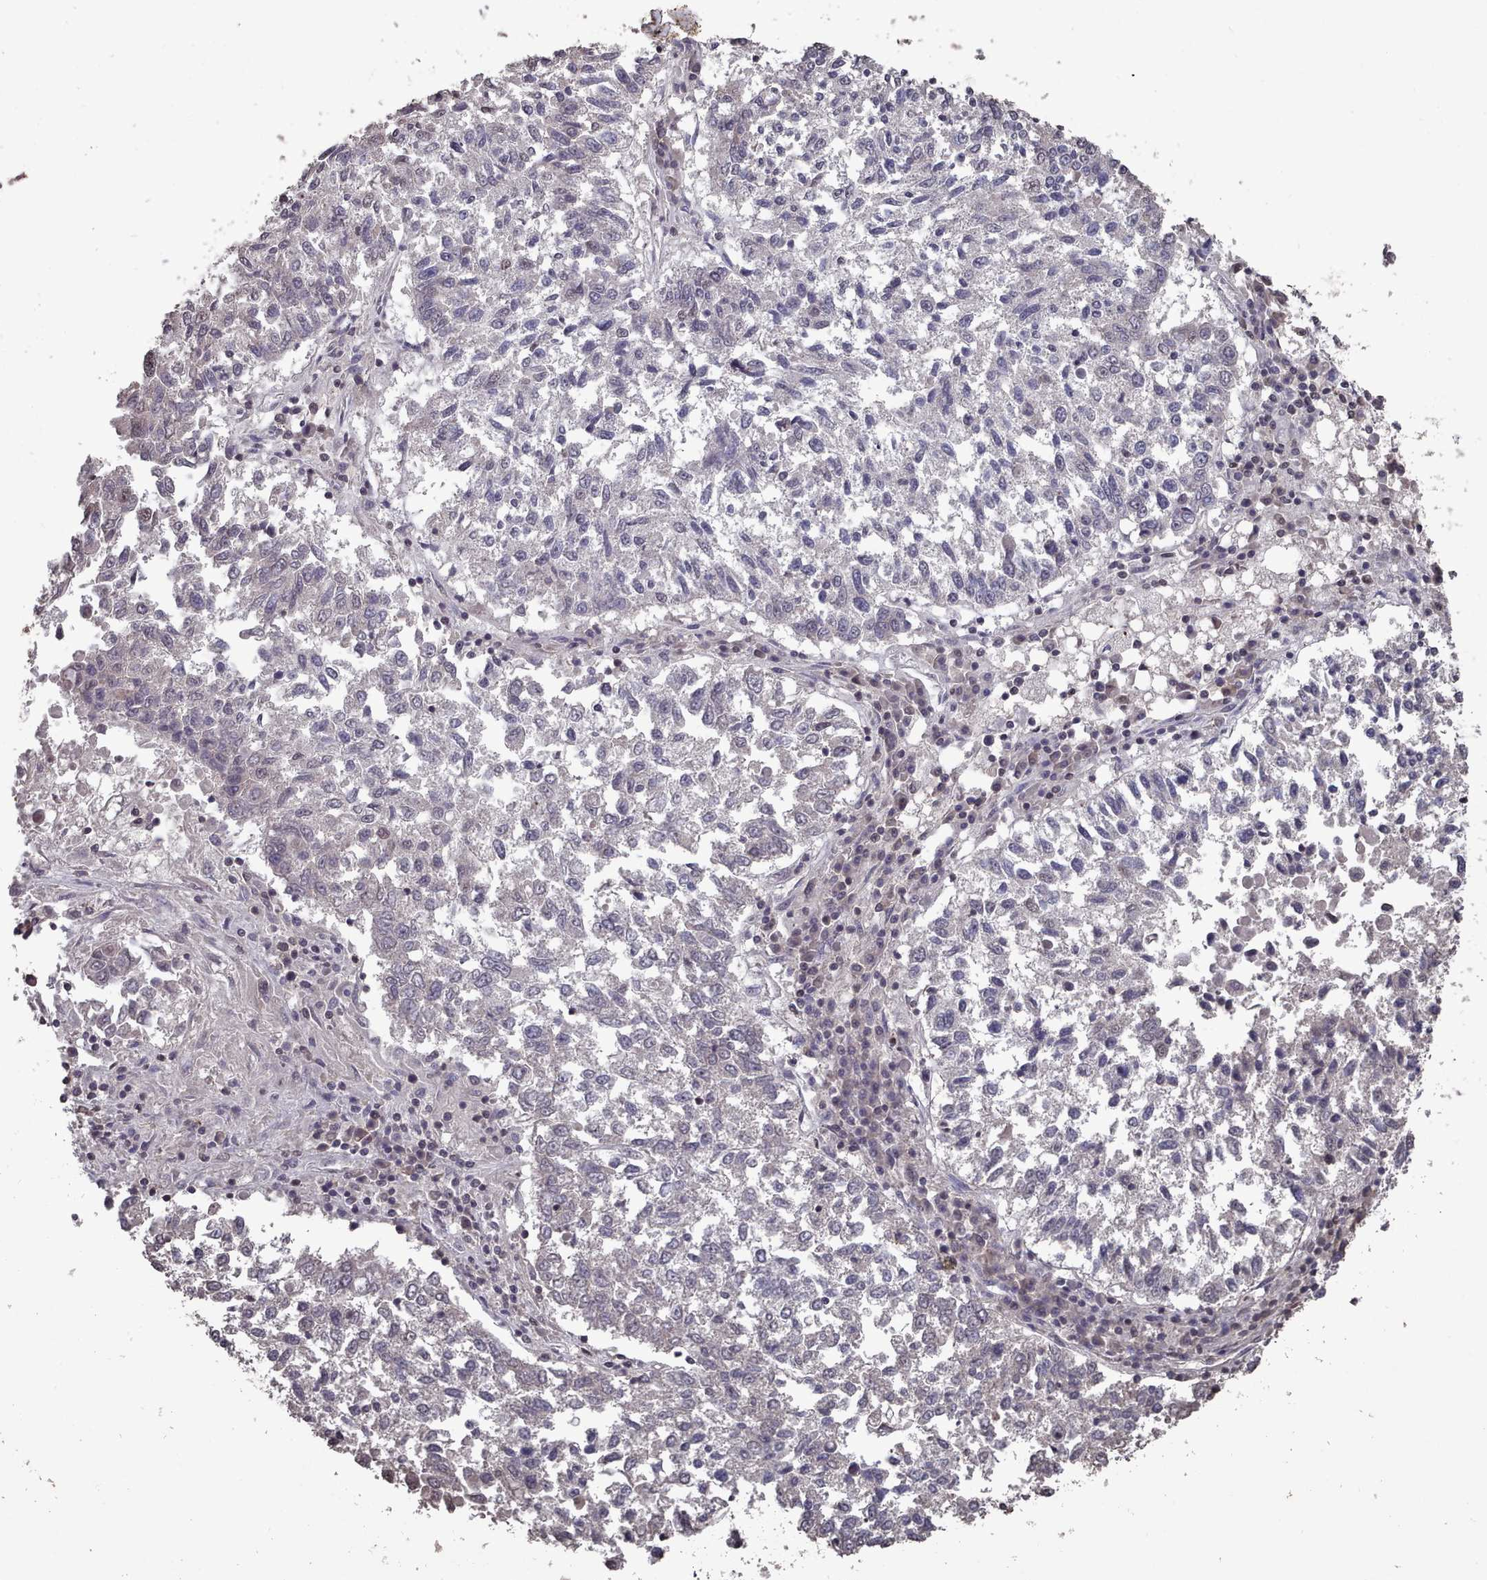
{"staining": {"intensity": "negative", "quantity": "none", "location": "none"}, "tissue": "lung cancer", "cell_type": "Tumor cells", "image_type": "cancer", "snomed": [{"axis": "morphology", "description": "Squamous cell carcinoma, NOS"}, {"axis": "topography", "description": "Lung"}], "caption": "DAB immunohistochemical staining of human squamous cell carcinoma (lung) demonstrates no significant expression in tumor cells.", "gene": "PNRC2", "patient": {"sex": "male", "age": 73}}